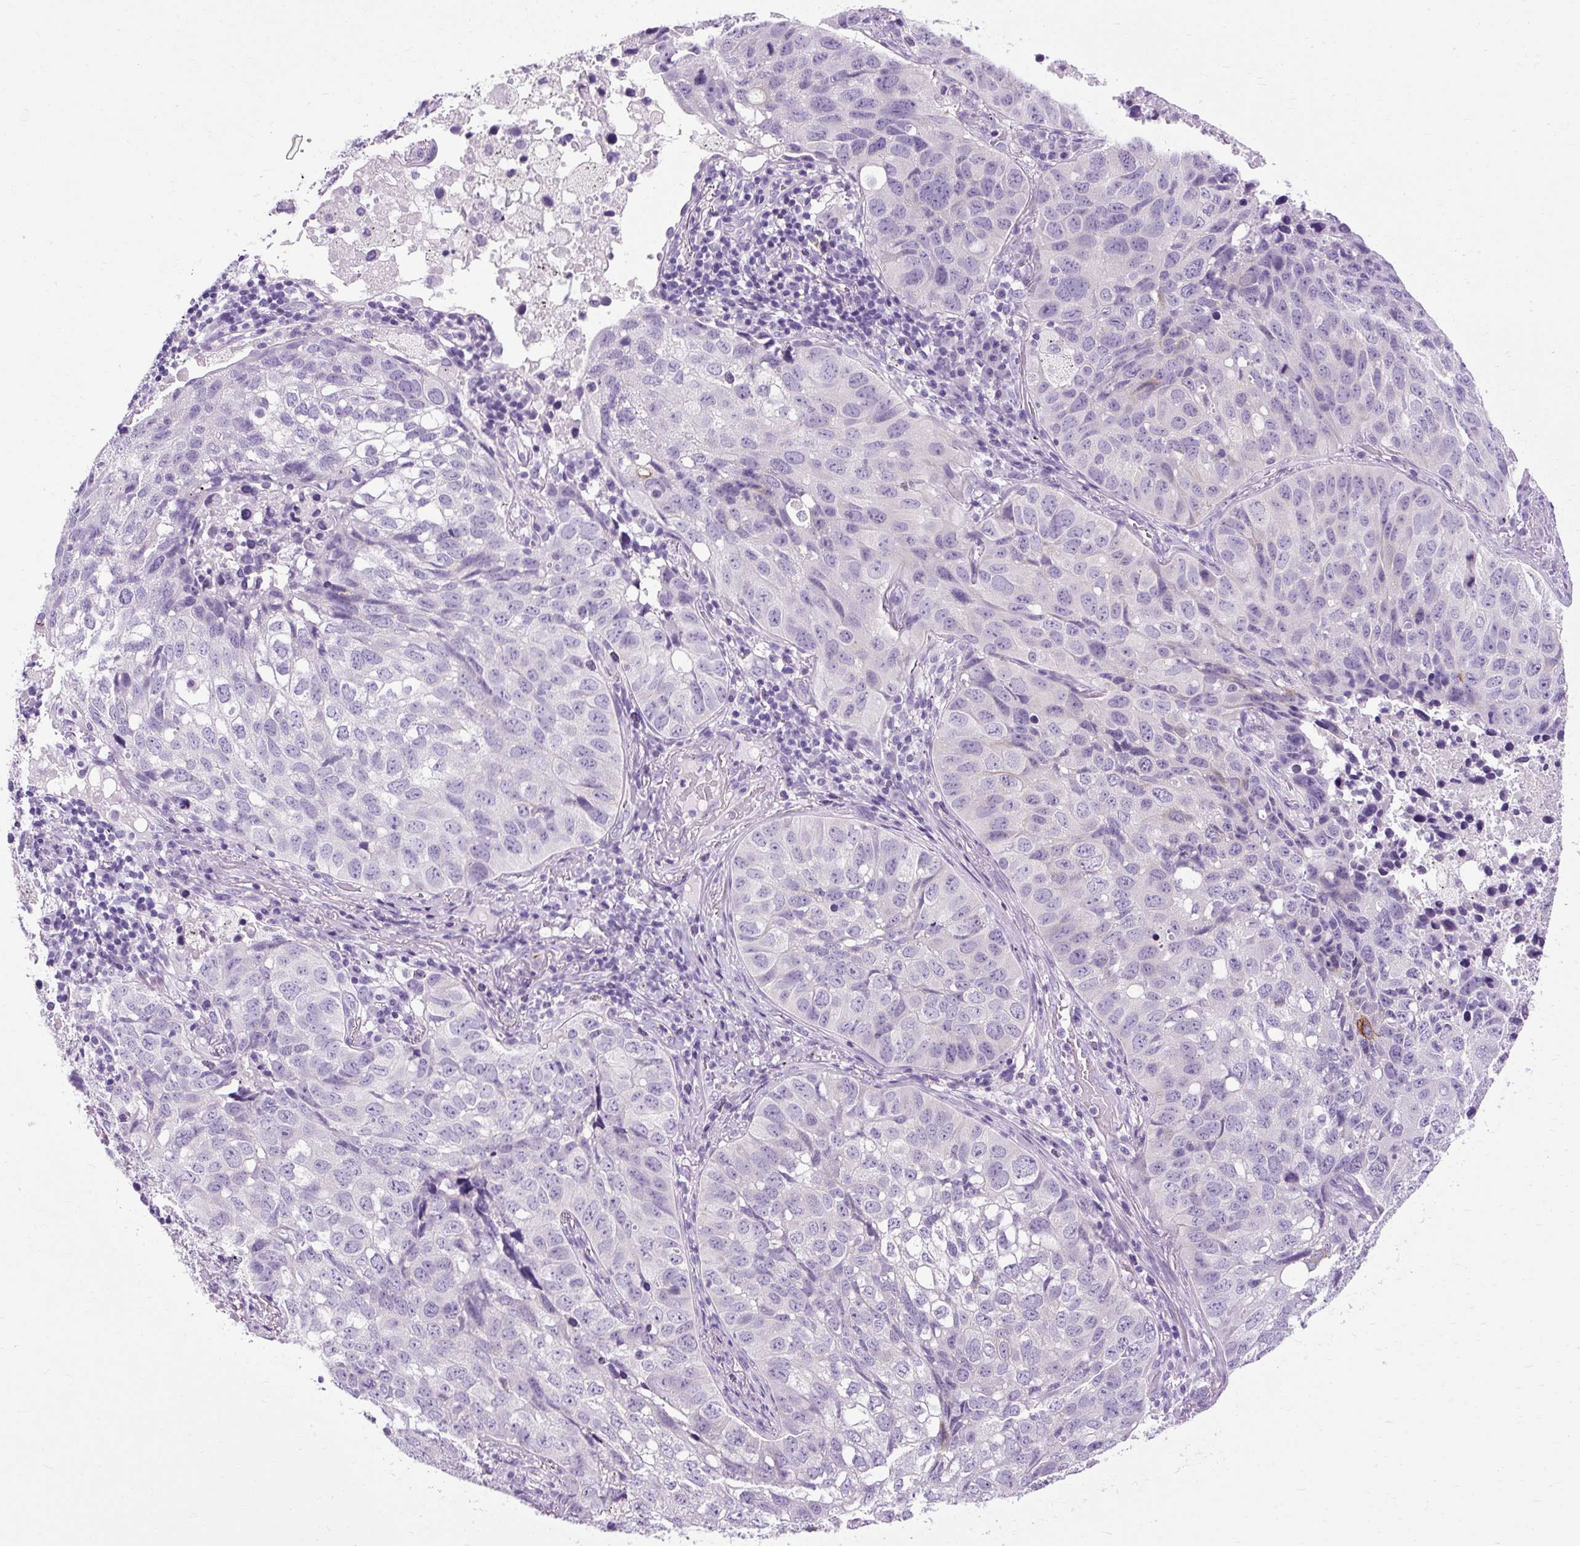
{"staining": {"intensity": "negative", "quantity": "none", "location": "none"}, "tissue": "lung cancer", "cell_type": "Tumor cells", "image_type": "cancer", "snomed": [{"axis": "morphology", "description": "Squamous cell carcinoma, NOS"}, {"axis": "topography", "description": "Lung"}], "caption": "Human lung squamous cell carcinoma stained for a protein using immunohistochemistry (IHC) demonstrates no positivity in tumor cells.", "gene": "B3GNT4", "patient": {"sex": "male", "age": 60}}